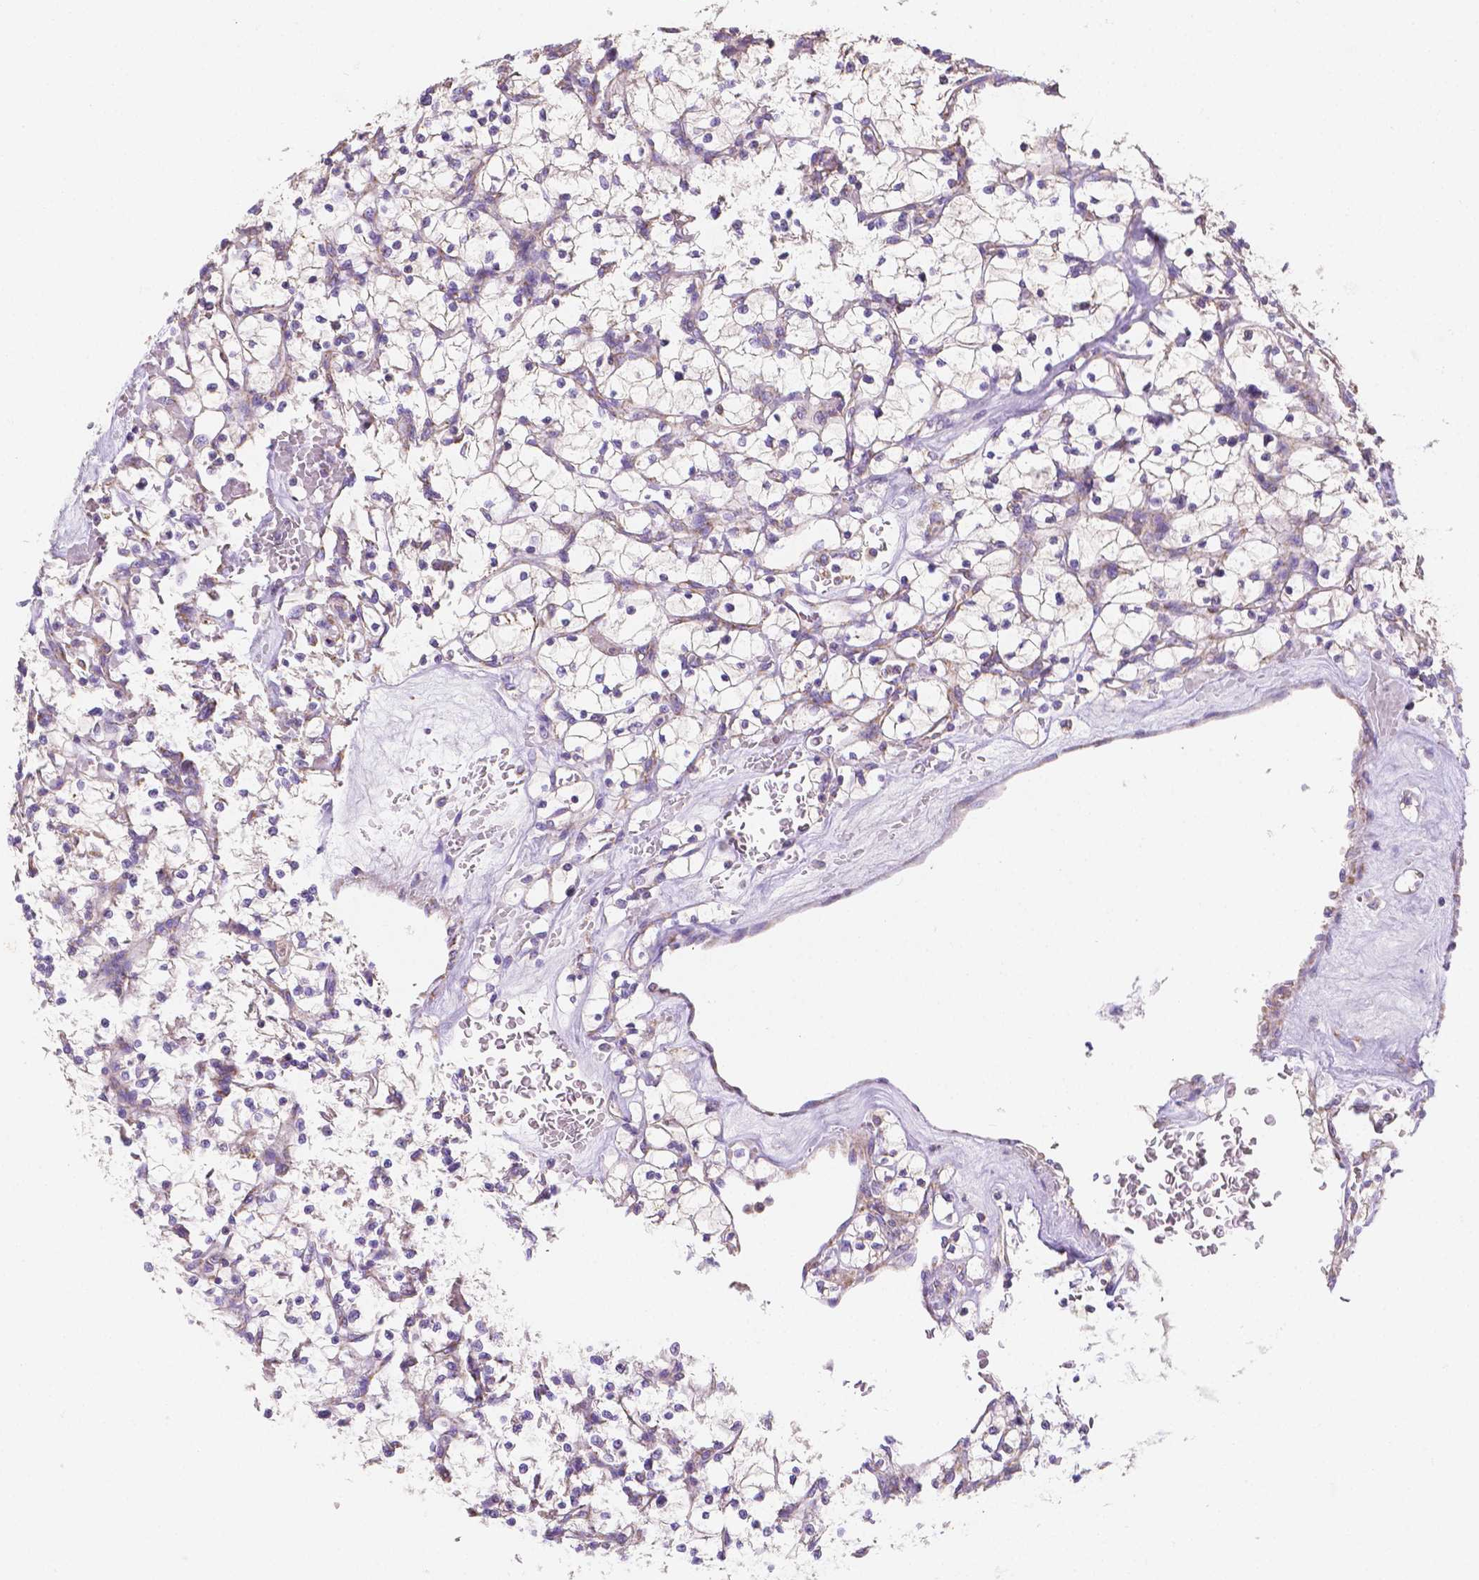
{"staining": {"intensity": "negative", "quantity": "none", "location": "none"}, "tissue": "renal cancer", "cell_type": "Tumor cells", "image_type": "cancer", "snomed": [{"axis": "morphology", "description": "Adenocarcinoma, NOS"}, {"axis": "topography", "description": "Kidney"}], "caption": "A high-resolution image shows immunohistochemistry (IHC) staining of adenocarcinoma (renal), which demonstrates no significant expression in tumor cells.", "gene": "SGTB", "patient": {"sex": "female", "age": 64}}